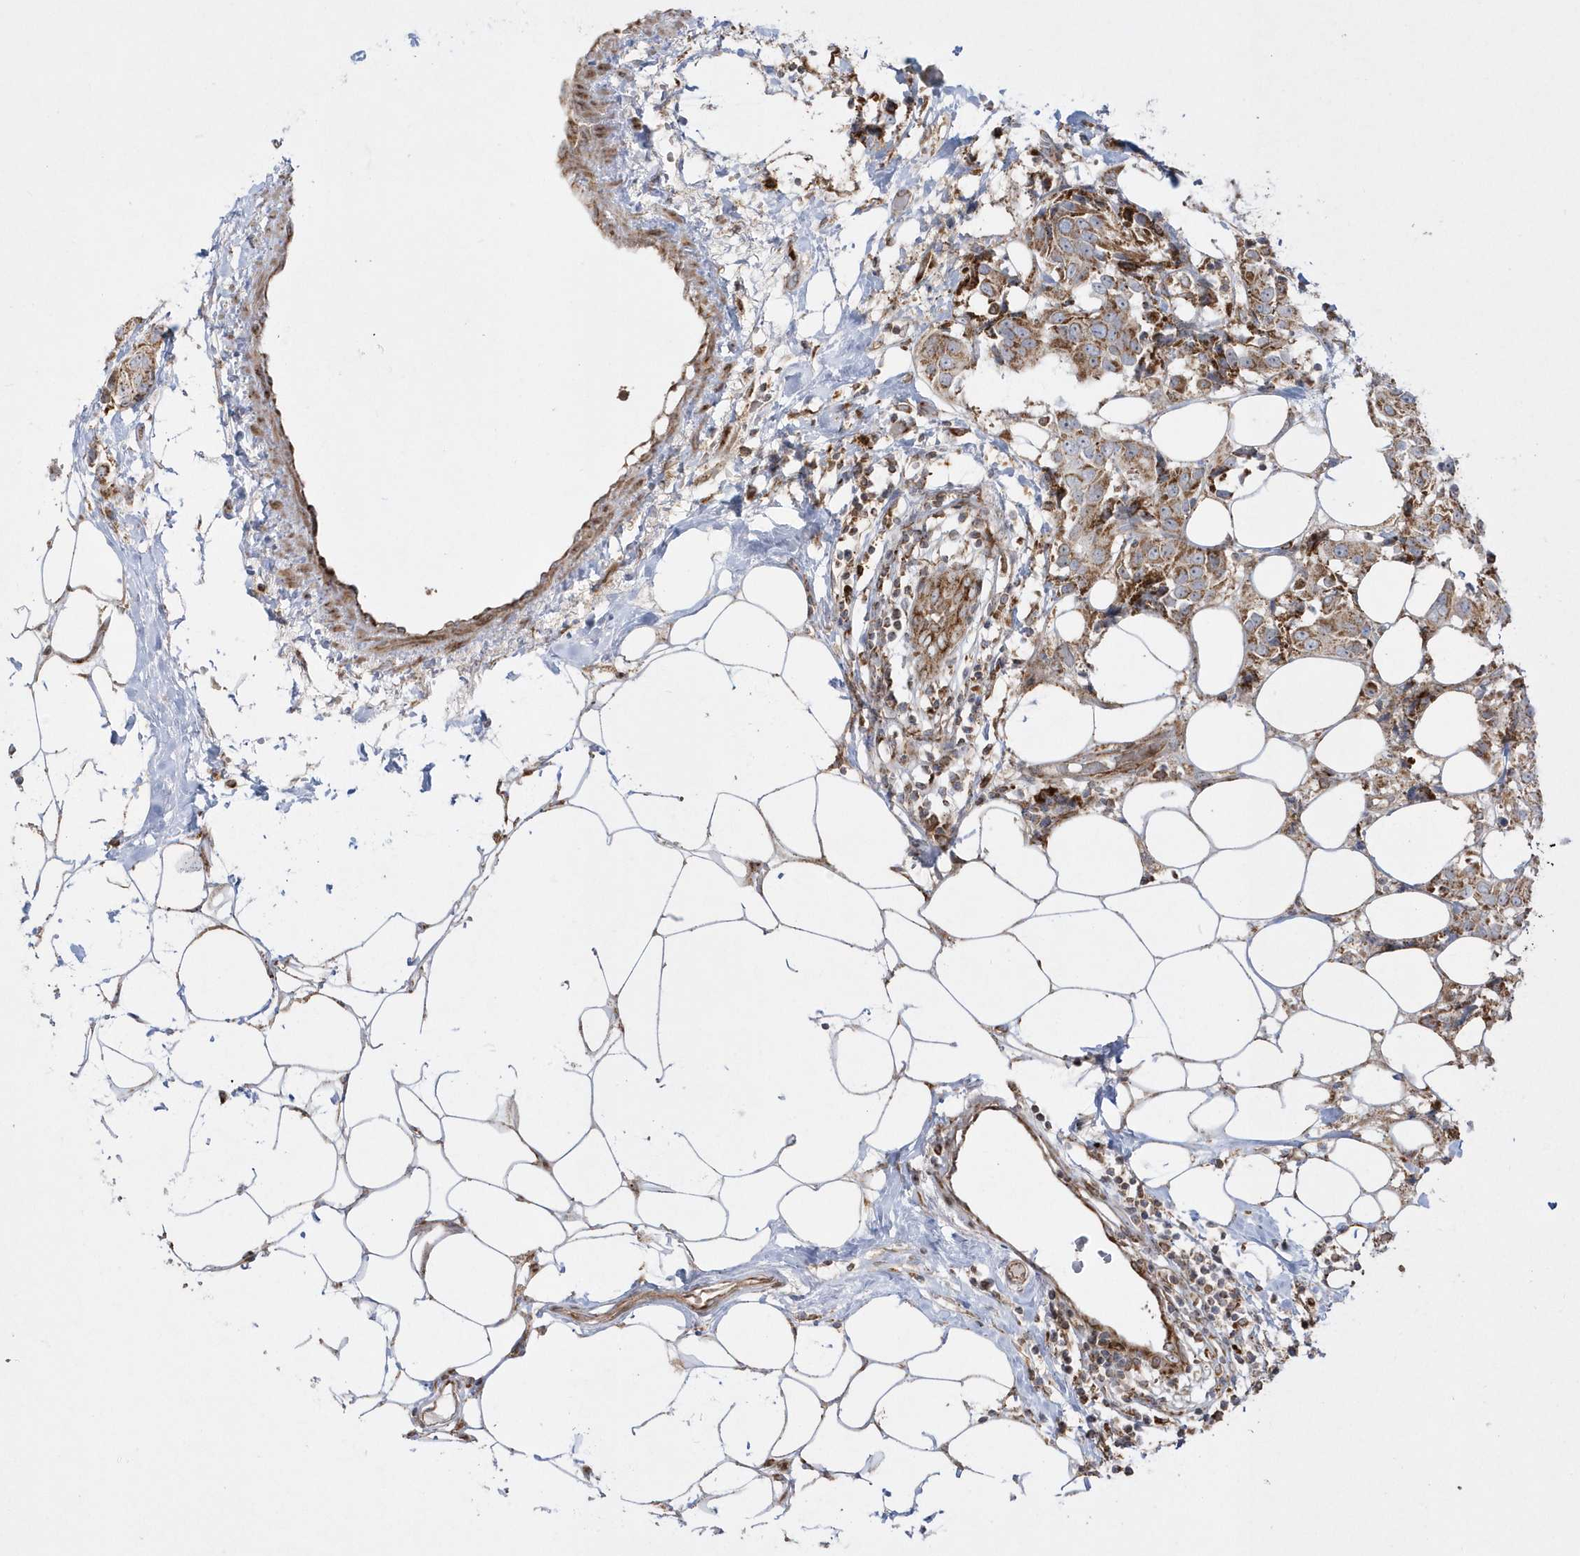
{"staining": {"intensity": "moderate", "quantity": ">75%", "location": "cytoplasmic/membranous"}, "tissue": "breast cancer", "cell_type": "Tumor cells", "image_type": "cancer", "snomed": [{"axis": "morphology", "description": "Normal tissue, NOS"}, {"axis": "morphology", "description": "Duct carcinoma"}, {"axis": "topography", "description": "Breast"}], "caption": "Approximately >75% of tumor cells in human breast cancer display moderate cytoplasmic/membranous protein expression as visualized by brown immunohistochemical staining.", "gene": "SH3BP2", "patient": {"sex": "female", "age": 39}}